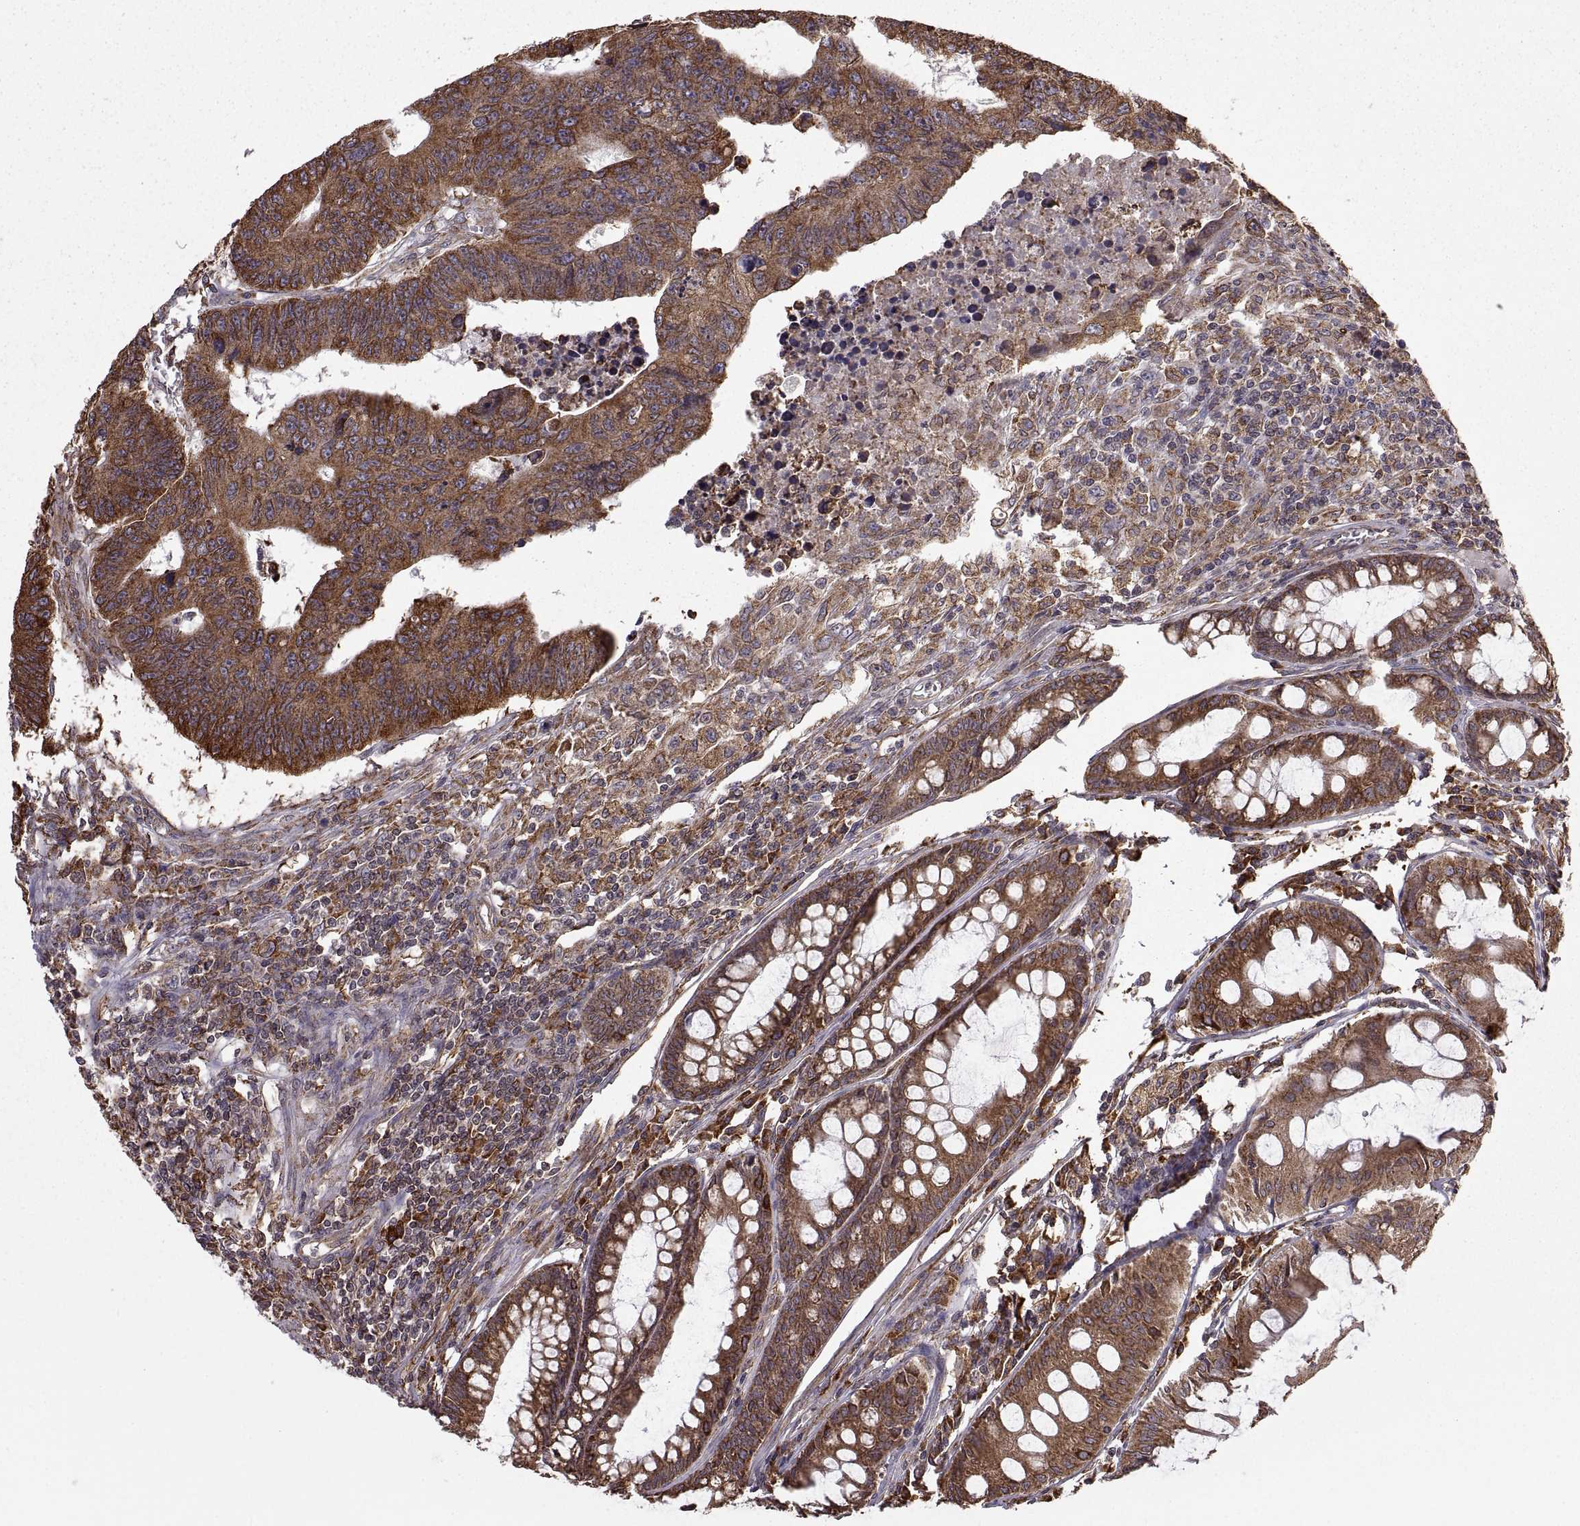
{"staining": {"intensity": "strong", "quantity": "25%-75%", "location": "cytoplasmic/membranous"}, "tissue": "colorectal cancer", "cell_type": "Tumor cells", "image_type": "cancer", "snomed": [{"axis": "morphology", "description": "Adenocarcinoma, NOS"}, {"axis": "topography", "description": "Rectum"}], "caption": "IHC photomicrograph of human colorectal cancer (adenocarcinoma) stained for a protein (brown), which shows high levels of strong cytoplasmic/membranous expression in about 25%-75% of tumor cells.", "gene": "PDIA3", "patient": {"sex": "female", "age": 85}}